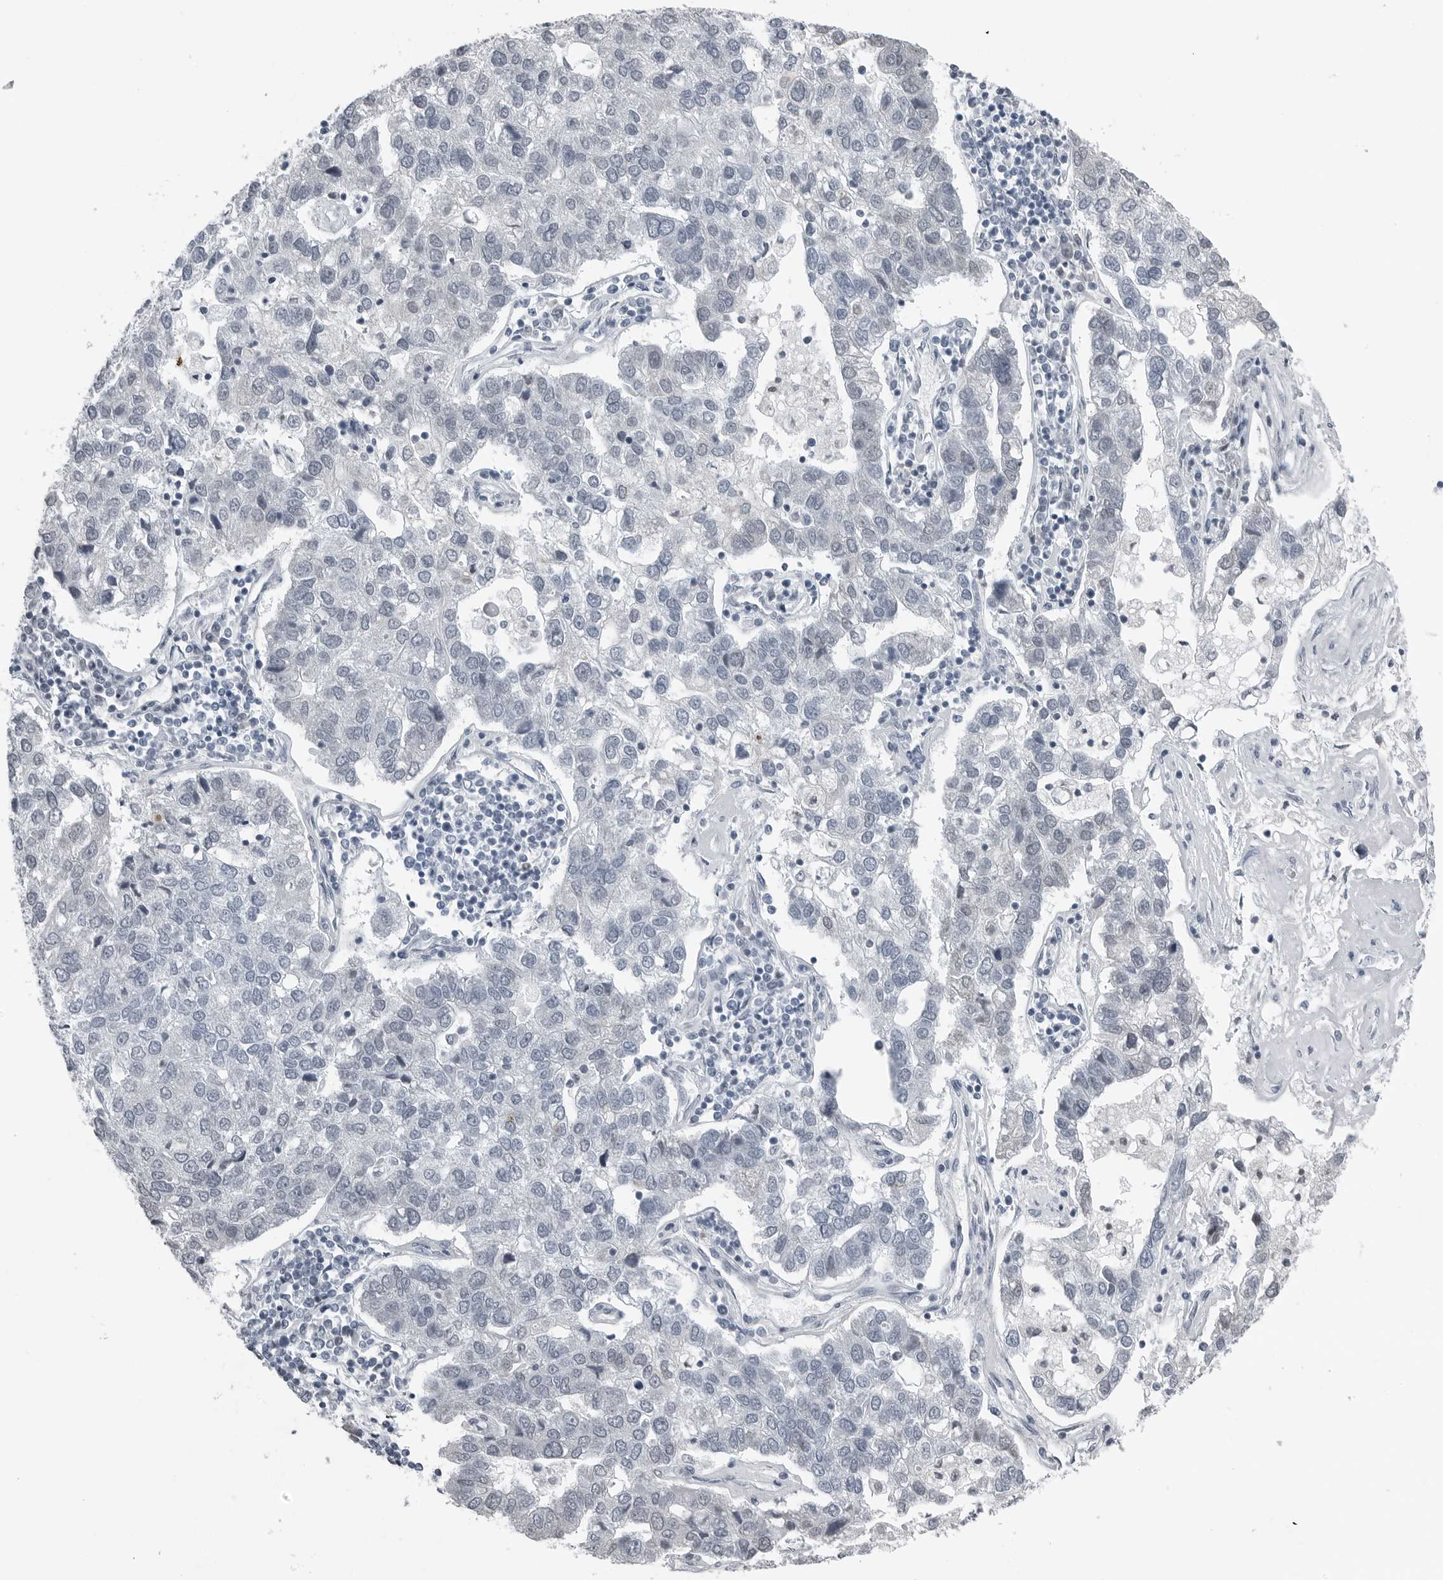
{"staining": {"intensity": "negative", "quantity": "none", "location": "none"}, "tissue": "pancreatic cancer", "cell_type": "Tumor cells", "image_type": "cancer", "snomed": [{"axis": "morphology", "description": "Adenocarcinoma, NOS"}, {"axis": "topography", "description": "Pancreas"}], "caption": "Protein analysis of pancreatic adenocarcinoma shows no significant expression in tumor cells.", "gene": "SPINK1", "patient": {"sex": "female", "age": 61}}